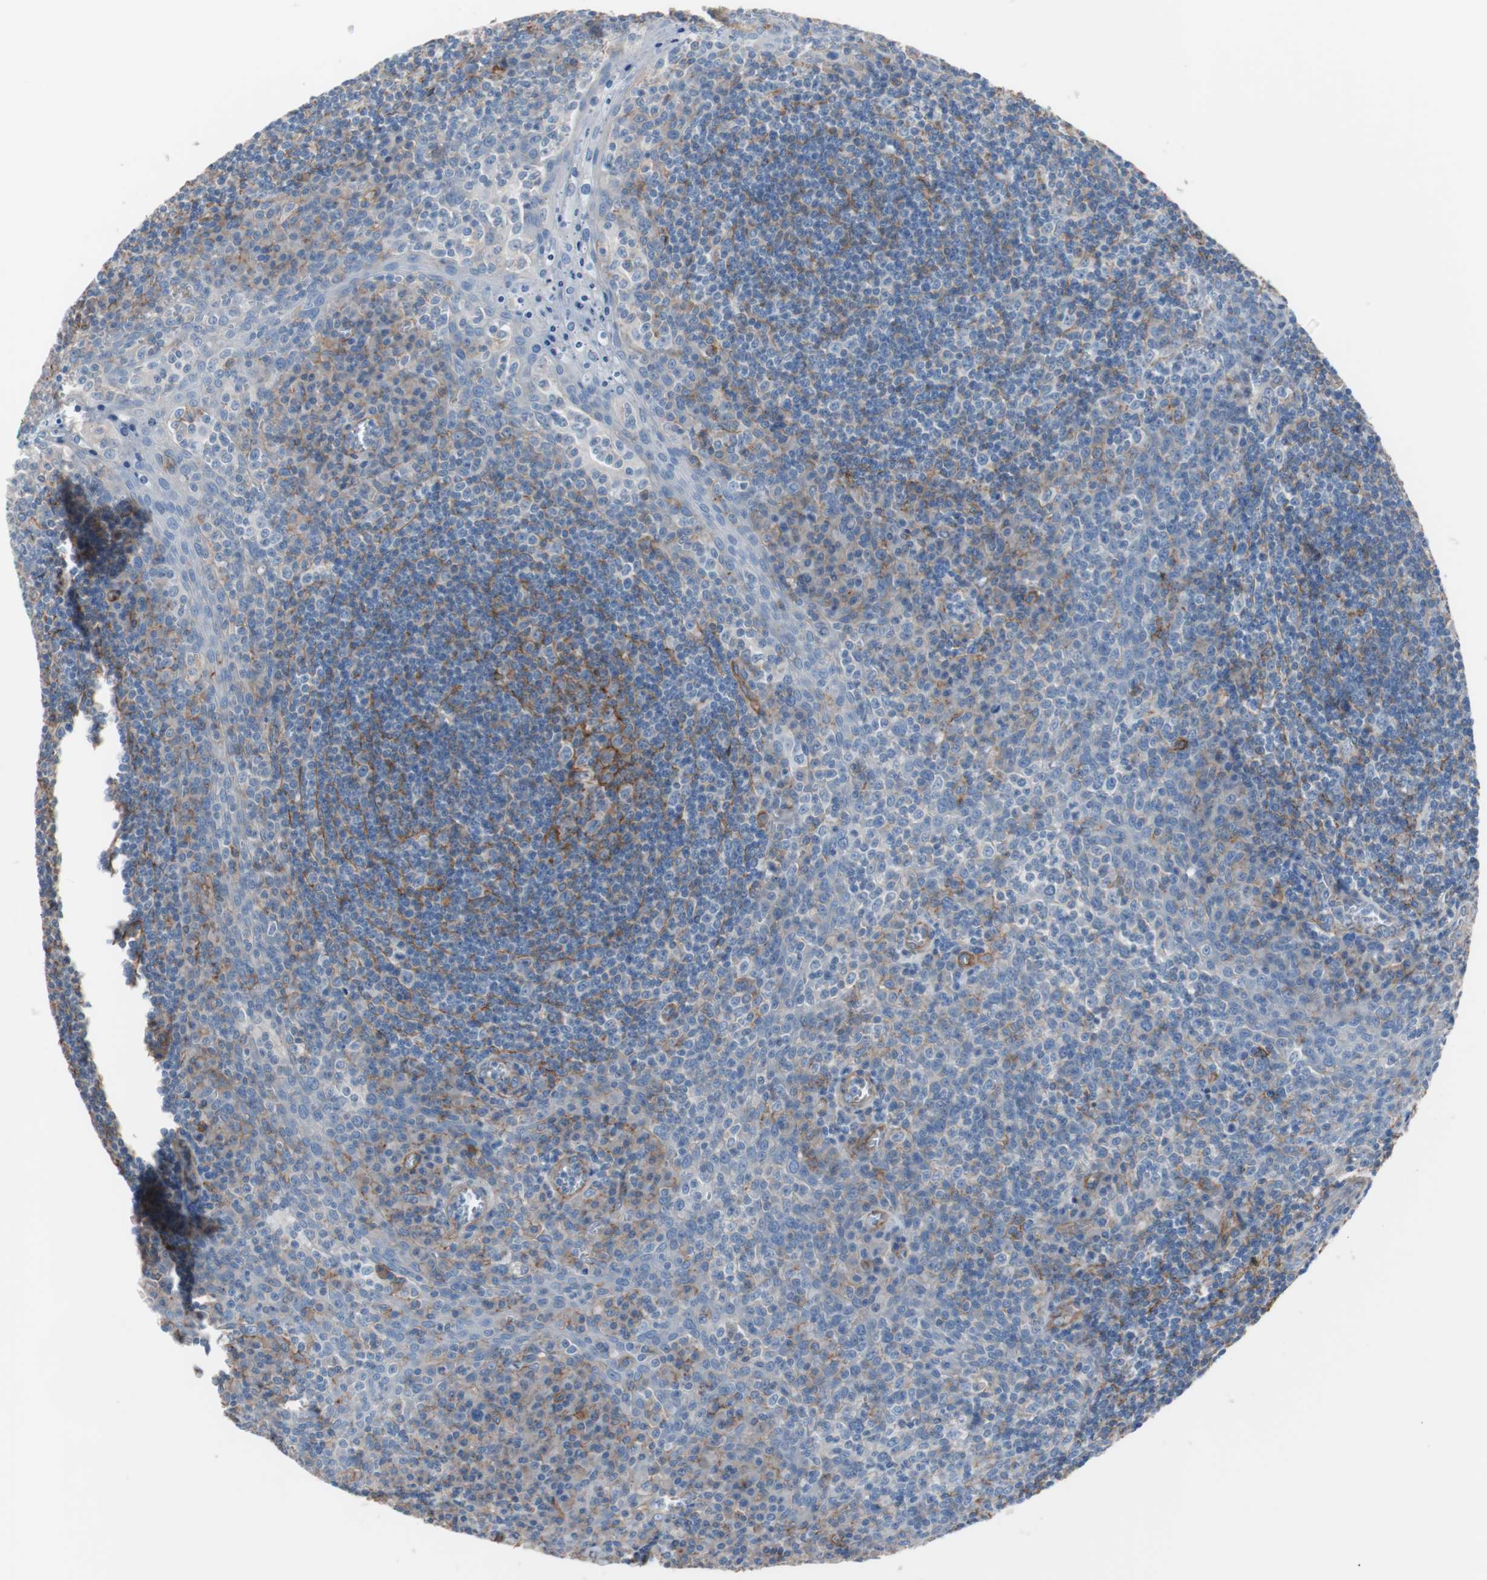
{"staining": {"intensity": "strong", "quantity": ">75%", "location": "cytoplasmic/membranous"}, "tissue": "tonsil", "cell_type": "Germinal center cells", "image_type": "normal", "snomed": [{"axis": "morphology", "description": "Normal tissue, NOS"}, {"axis": "topography", "description": "Tonsil"}], "caption": "Protein expression analysis of normal human tonsil reveals strong cytoplasmic/membranous expression in approximately >75% of germinal center cells.", "gene": "CD81", "patient": {"sex": "male", "age": 31}}